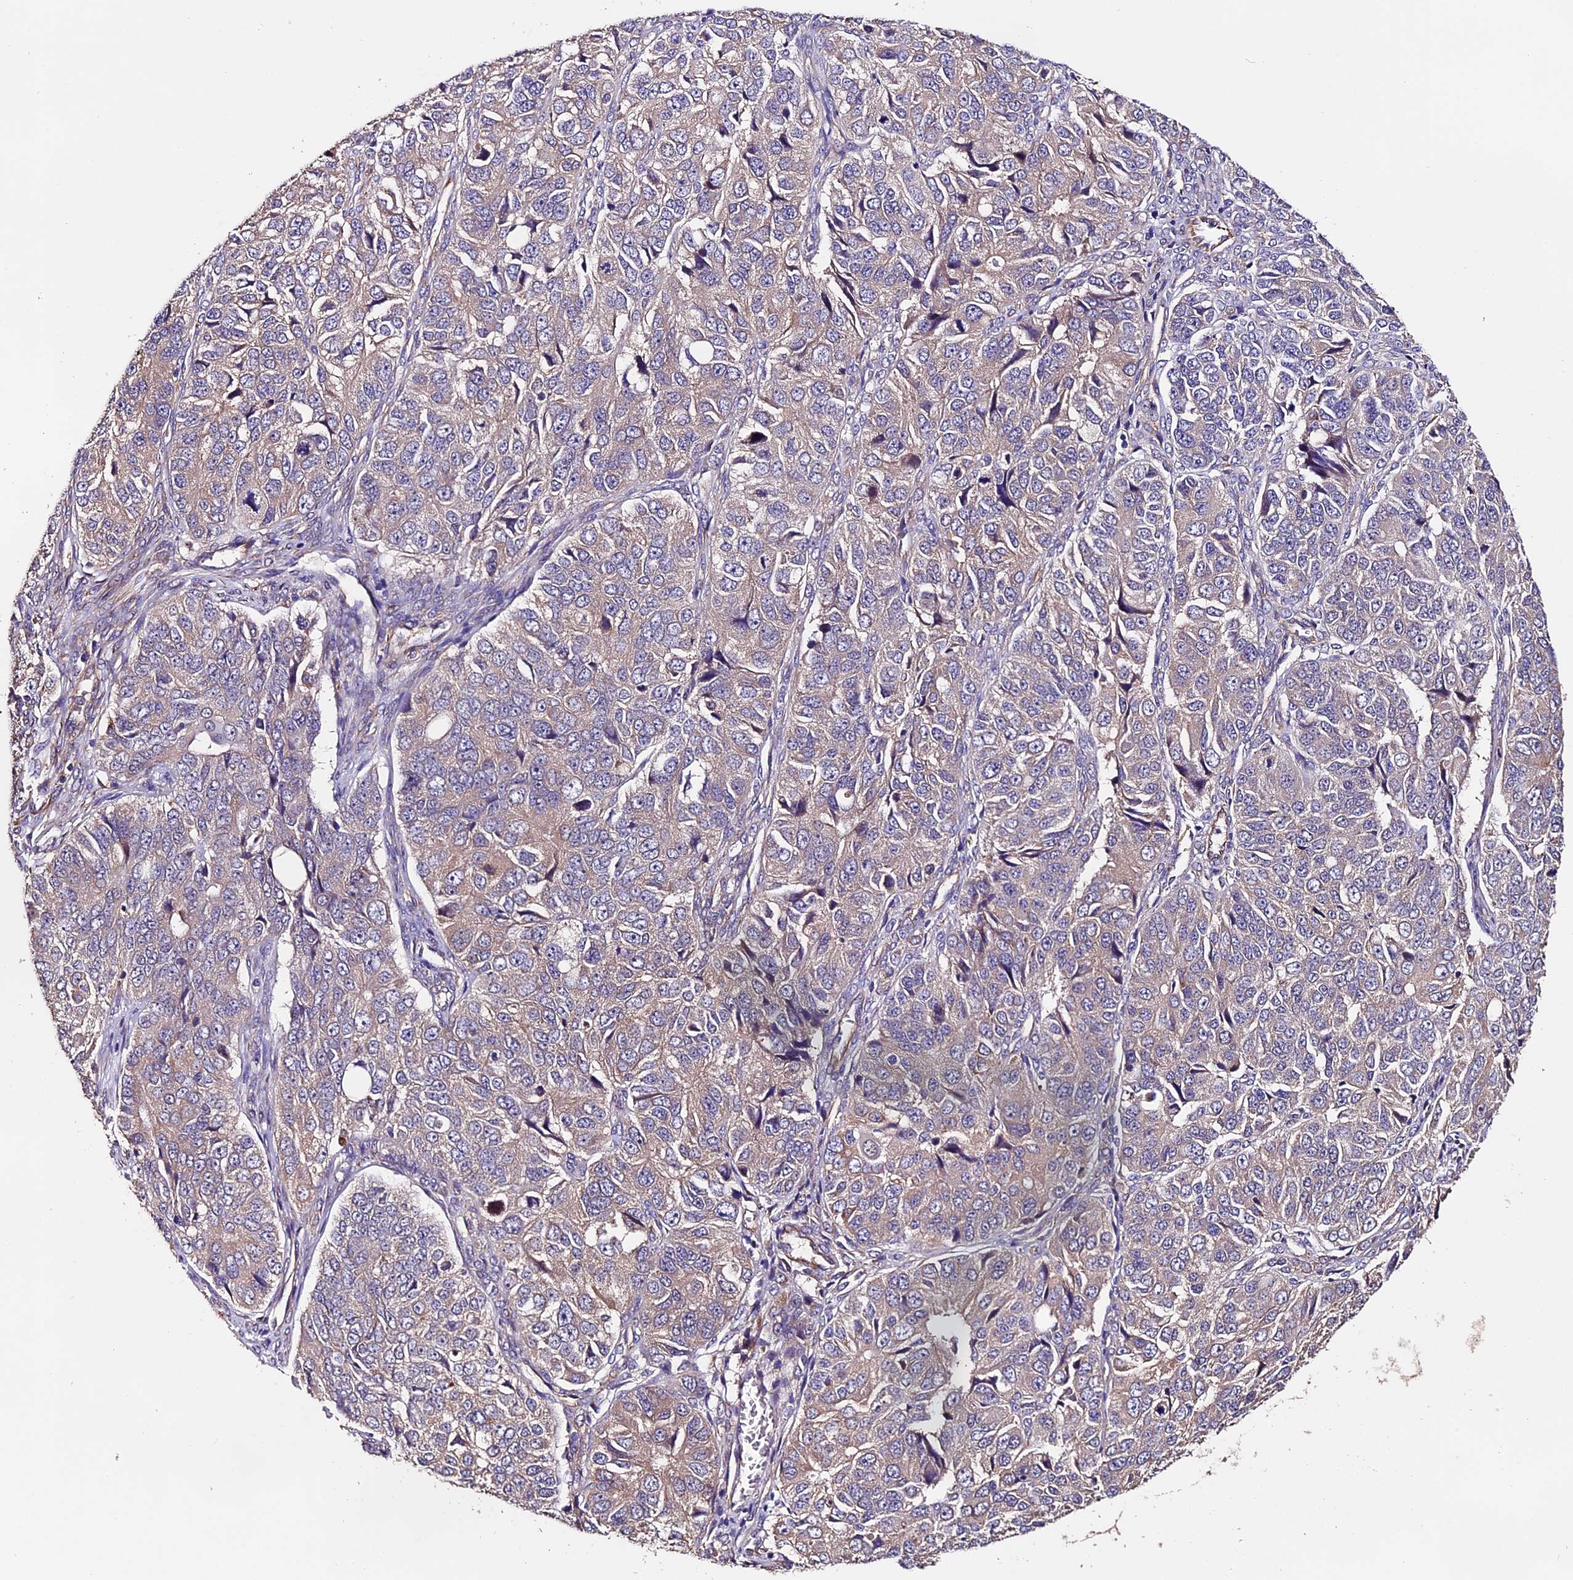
{"staining": {"intensity": "weak", "quantity": ">75%", "location": "cytoplasmic/membranous"}, "tissue": "ovarian cancer", "cell_type": "Tumor cells", "image_type": "cancer", "snomed": [{"axis": "morphology", "description": "Carcinoma, endometroid"}, {"axis": "topography", "description": "Ovary"}], "caption": "Endometroid carcinoma (ovarian) stained for a protein exhibits weak cytoplasmic/membranous positivity in tumor cells.", "gene": "CLN5", "patient": {"sex": "female", "age": 51}}